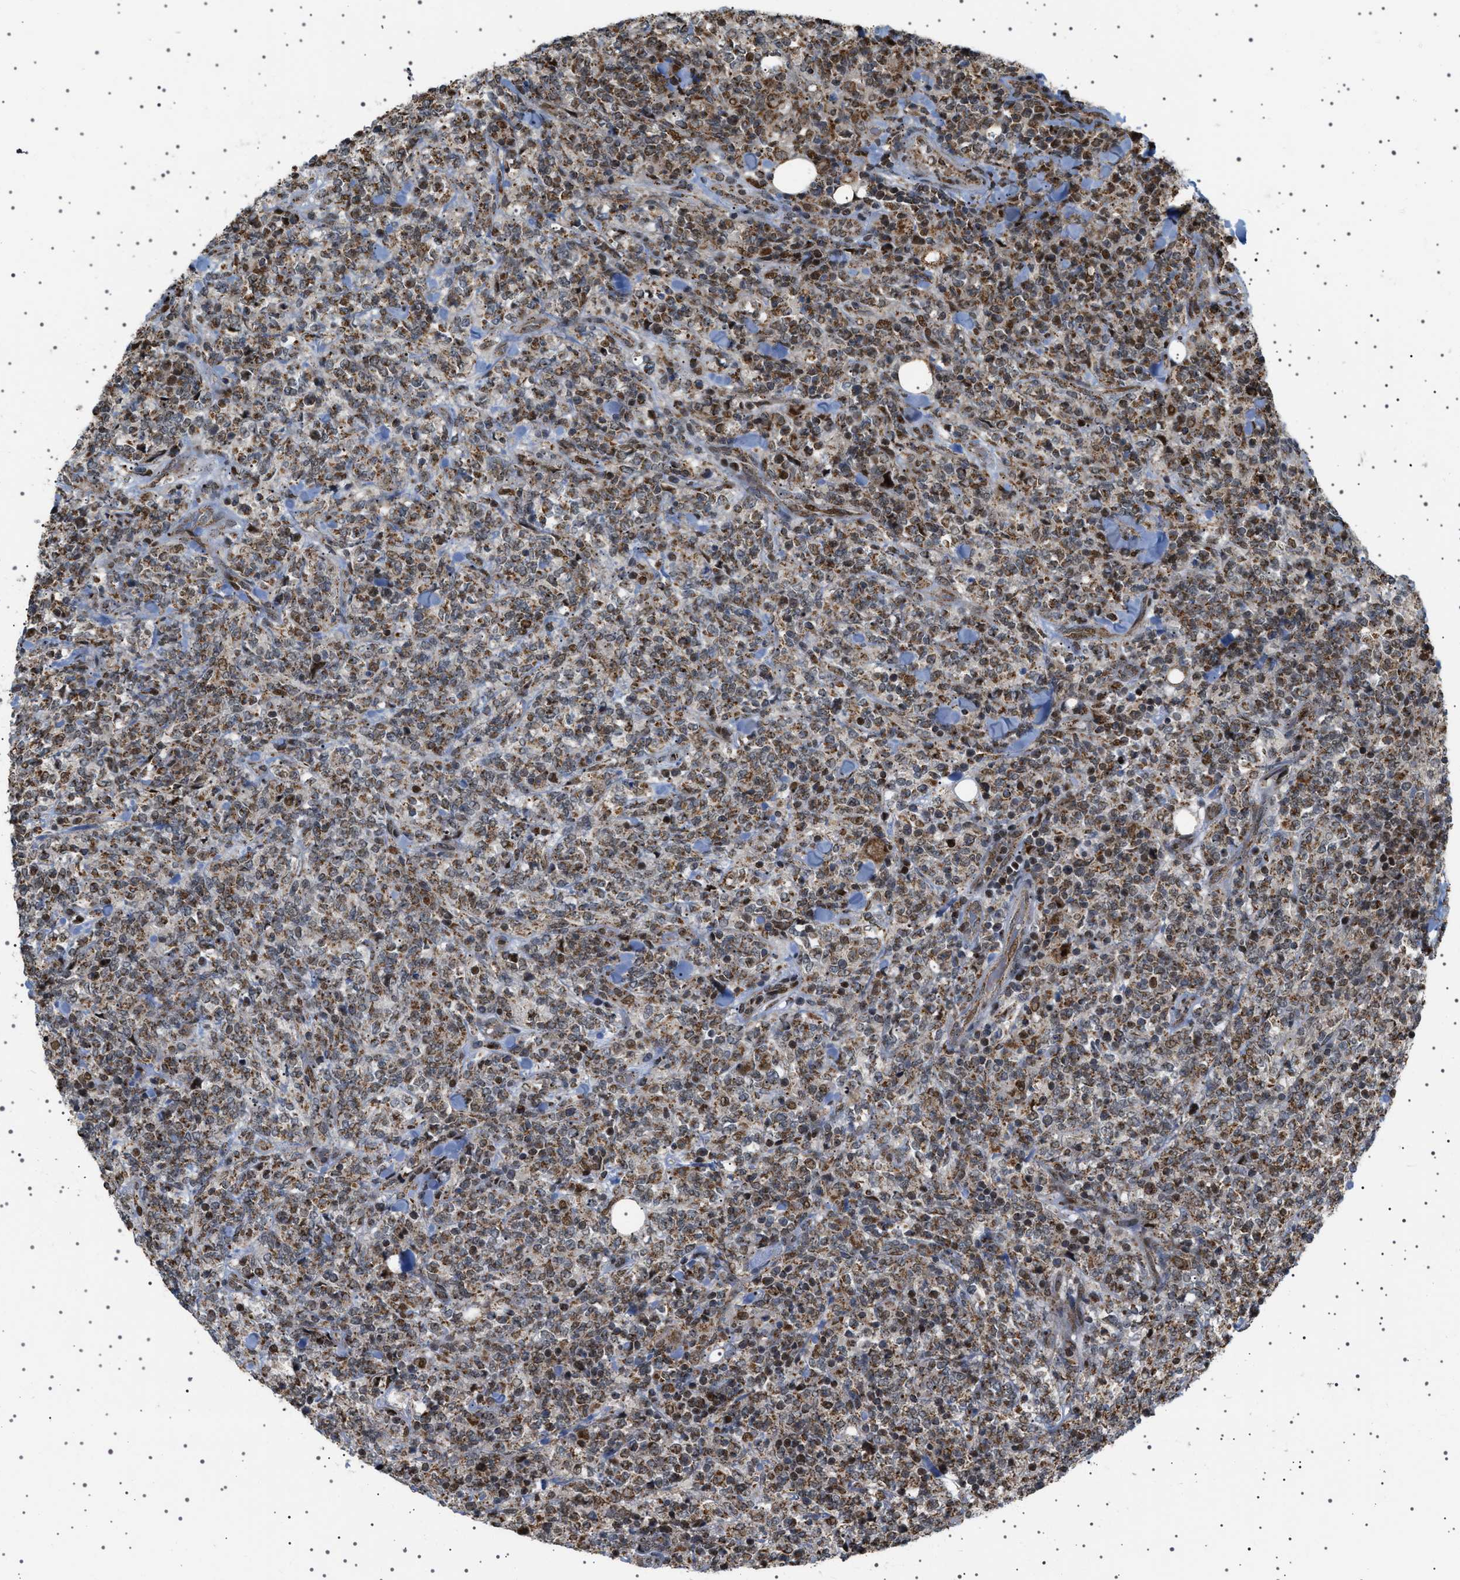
{"staining": {"intensity": "moderate", "quantity": "25%-75%", "location": "cytoplasmic/membranous,nuclear"}, "tissue": "lymphoma", "cell_type": "Tumor cells", "image_type": "cancer", "snomed": [{"axis": "morphology", "description": "Malignant lymphoma, non-Hodgkin's type, High grade"}, {"axis": "topography", "description": "Soft tissue"}], "caption": "Immunohistochemical staining of human high-grade malignant lymphoma, non-Hodgkin's type reveals medium levels of moderate cytoplasmic/membranous and nuclear positivity in approximately 25%-75% of tumor cells.", "gene": "MELK", "patient": {"sex": "male", "age": 18}}